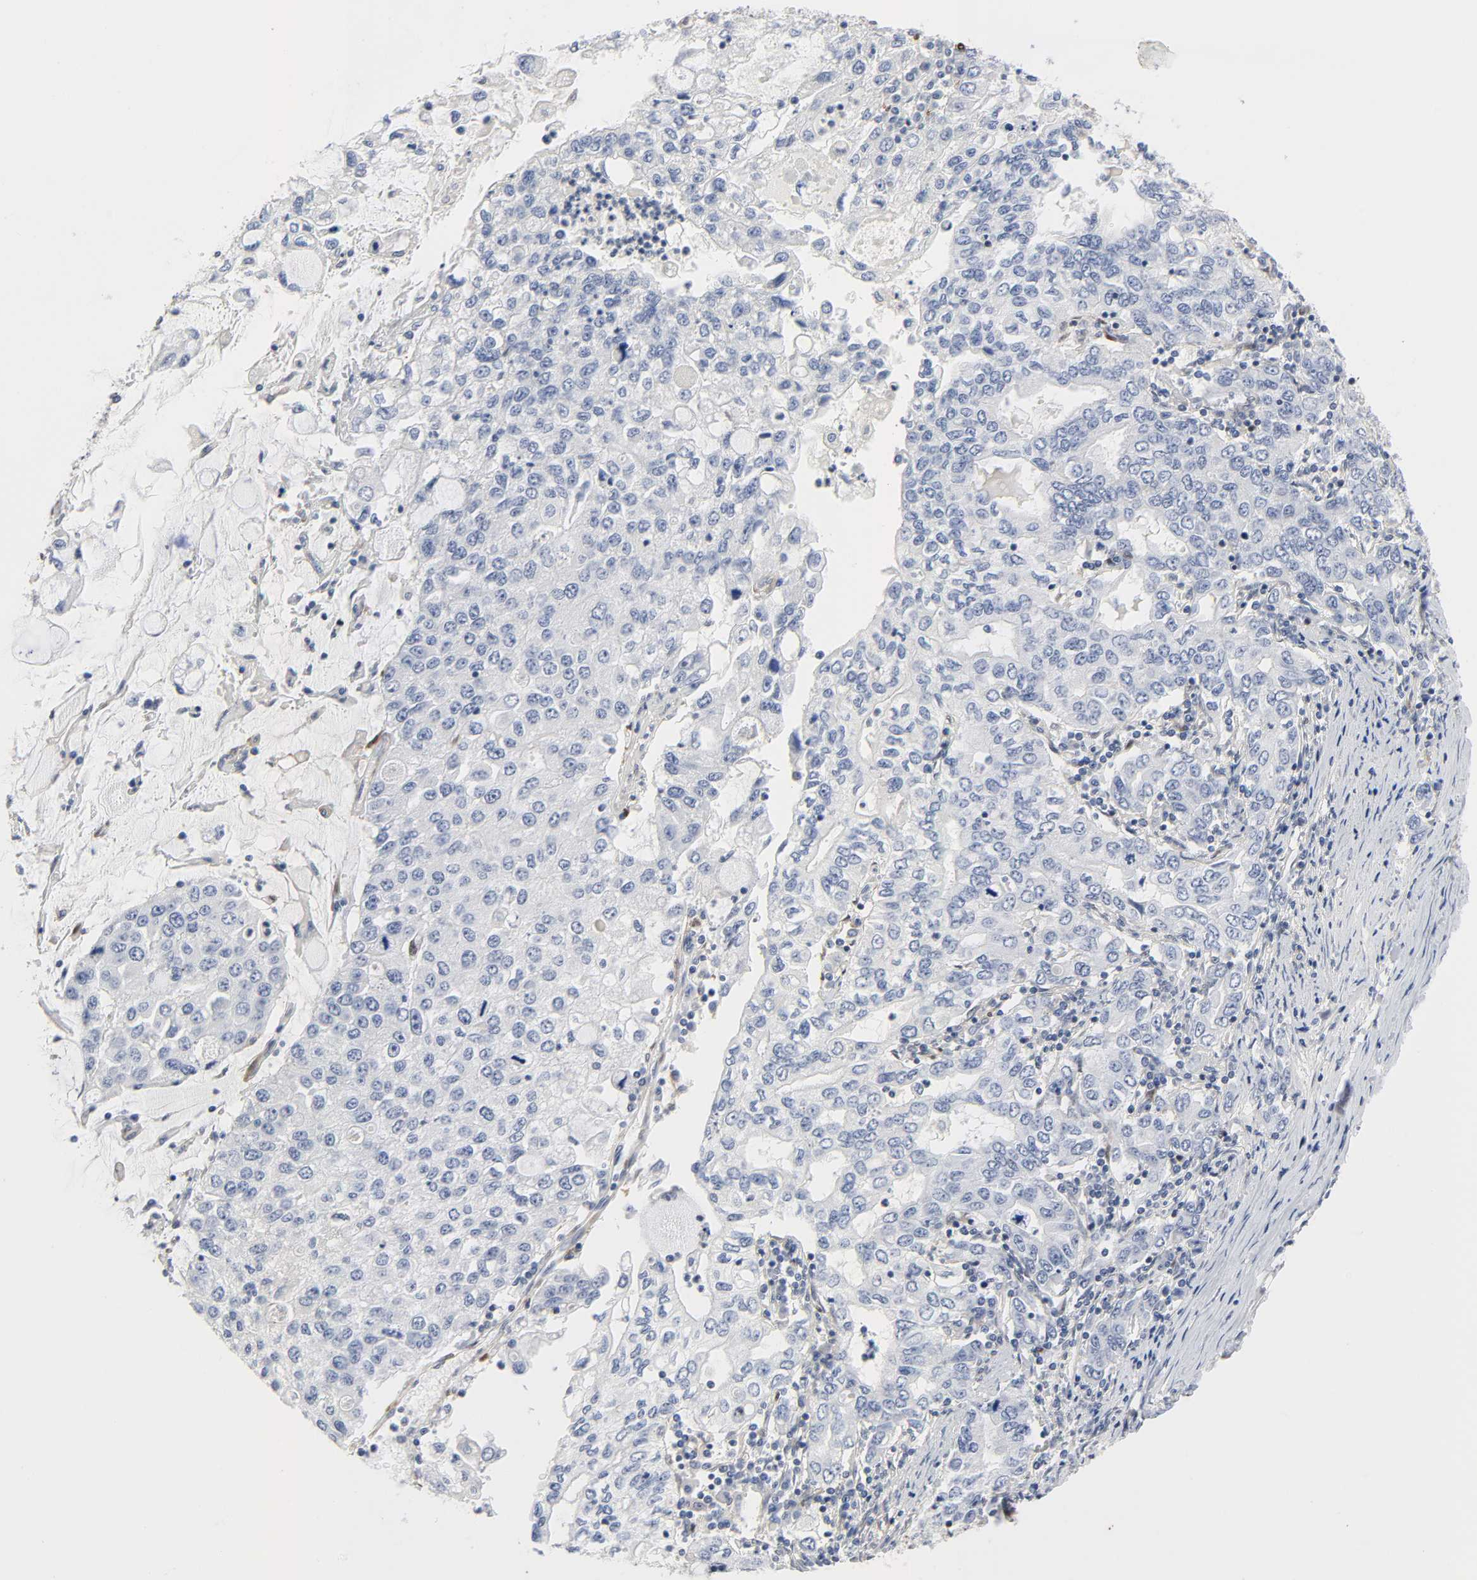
{"staining": {"intensity": "negative", "quantity": "none", "location": "none"}, "tissue": "stomach cancer", "cell_type": "Tumor cells", "image_type": "cancer", "snomed": [{"axis": "morphology", "description": "Adenocarcinoma, NOS"}, {"axis": "topography", "description": "Stomach, lower"}], "caption": "This histopathology image is of stomach cancer stained with immunohistochemistry to label a protein in brown with the nuclei are counter-stained blue. There is no staining in tumor cells.", "gene": "PTEN", "patient": {"sex": "female", "age": 72}}